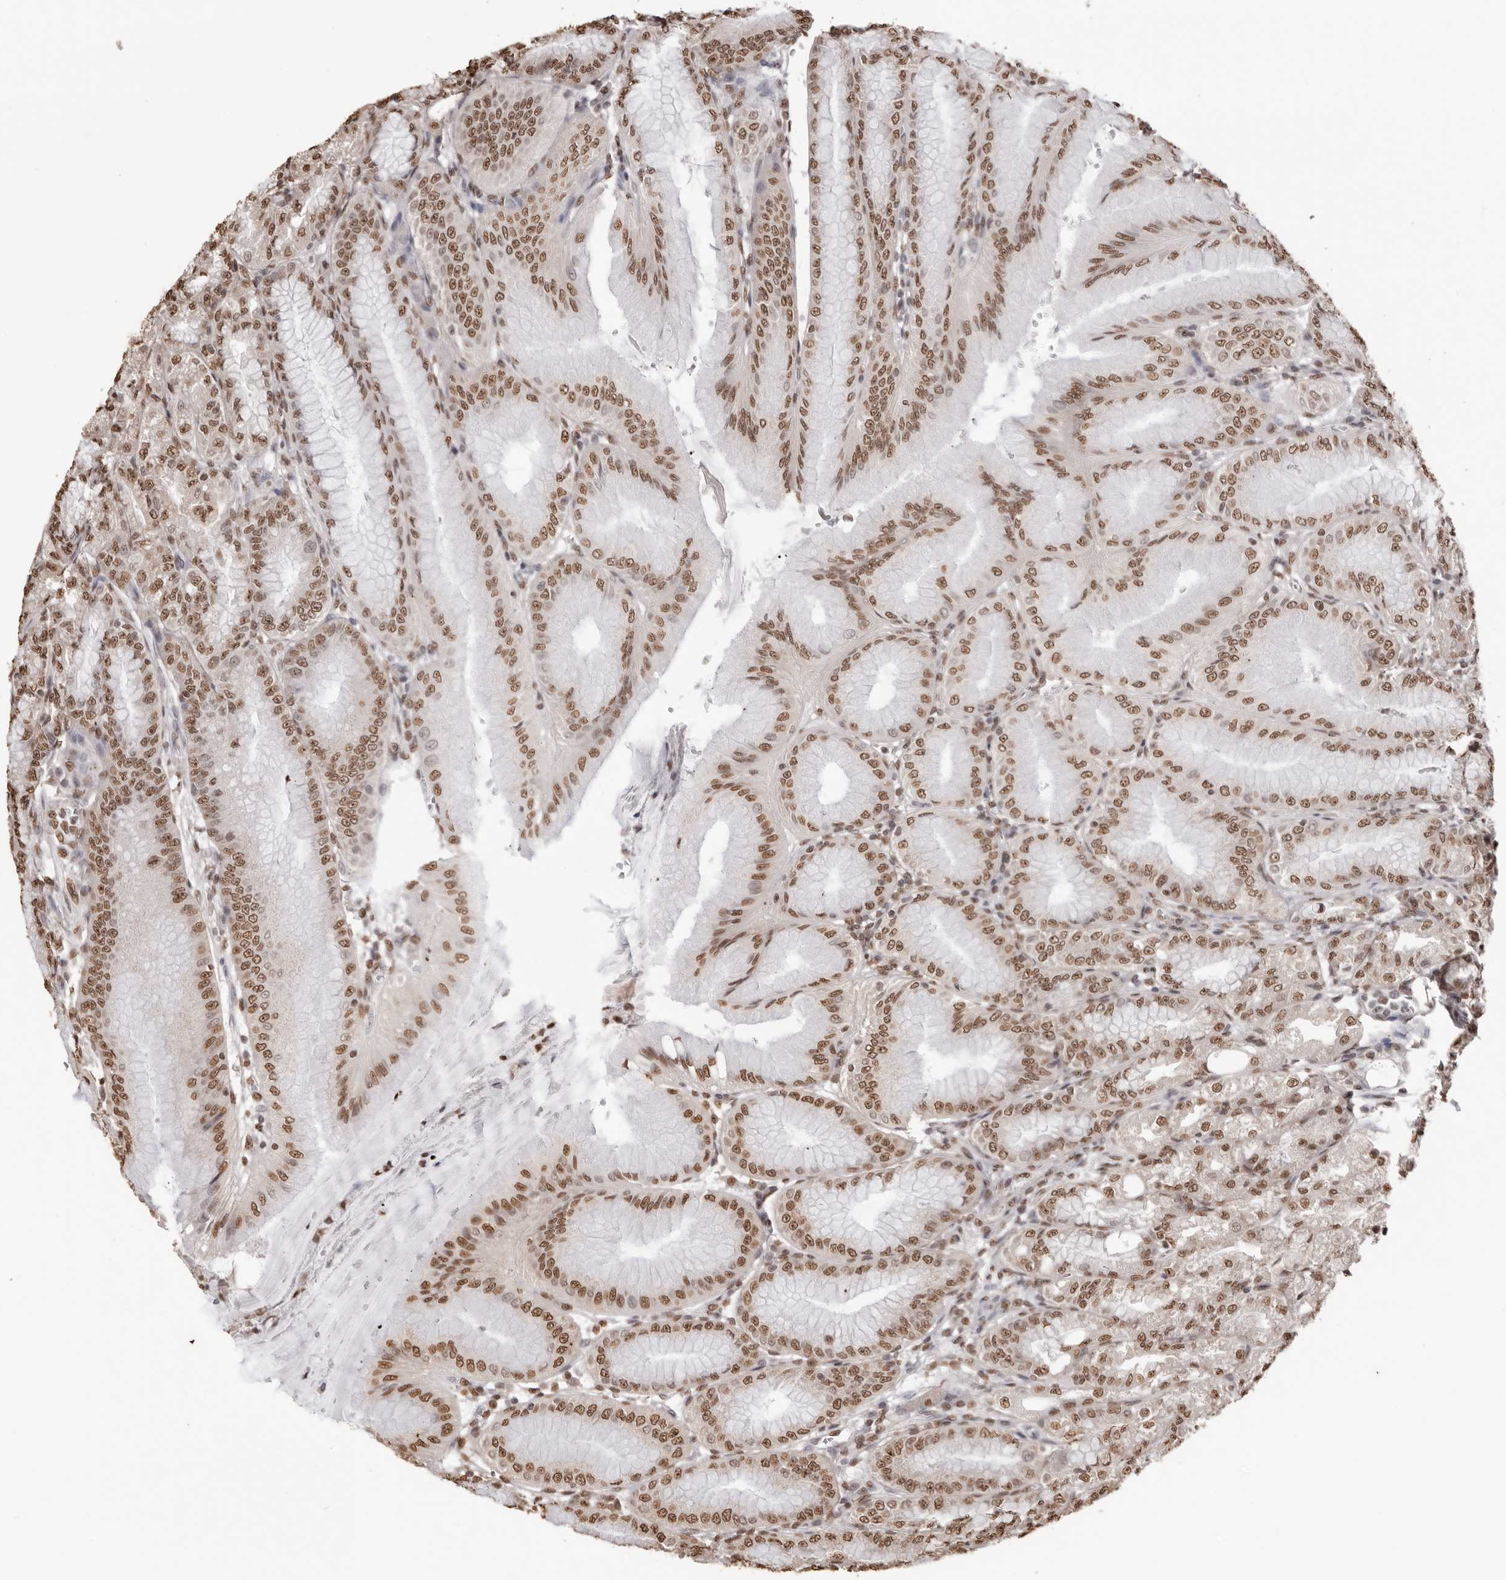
{"staining": {"intensity": "moderate", "quantity": ">75%", "location": "nuclear"}, "tissue": "stomach", "cell_type": "Glandular cells", "image_type": "normal", "snomed": [{"axis": "morphology", "description": "Normal tissue, NOS"}, {"axis": "topography", "description": "Stomach, lower"}], "caption": "Stomach stained with a brown dye shows moderate nuclear positive expression in approximately >75% of glandular cells.", "gene": "OLIG3", "patient": {"sex": "male", "age": 71}}